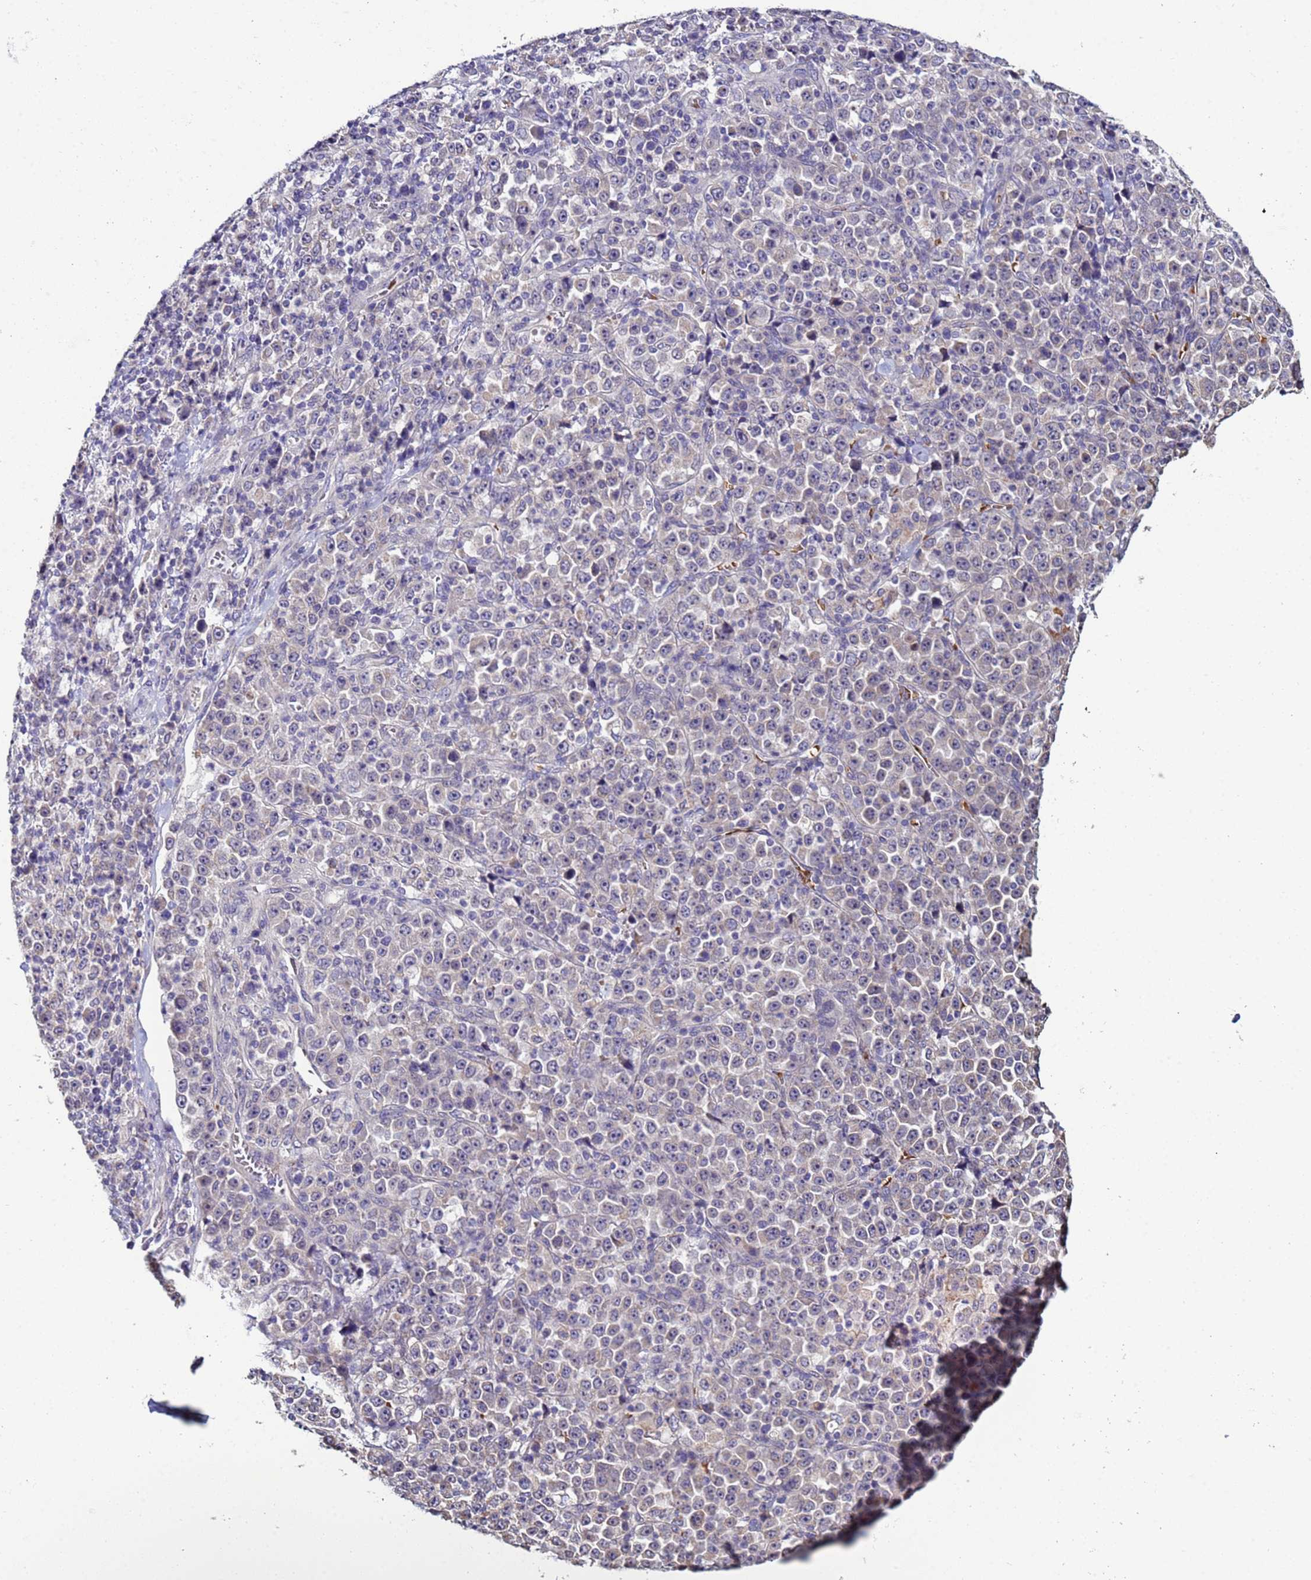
{"staining": {"intensity": "weak", "quantity": "<25%", "location": "cytoplasmic/membranous"}, "tissue": "stomach cancer", "cell_type": "Tumor cells", "image_type": "cancer", "snomed": [{"axis": "morphology", "description": "Normal tissue, NOS"}, {"axis": "morphology", "description": "Adenocarcinoma, NOS"}, {"axis": "topography", "description": "Stomach, upper"}, {"axis": "topography", "description": "Stomach"}], "caption": "Tumor cells show no significant protein positivity in stomach adenocarcinoma.", "gene": "CLHC1", "patient": {"sex": "male", "age": 59}}